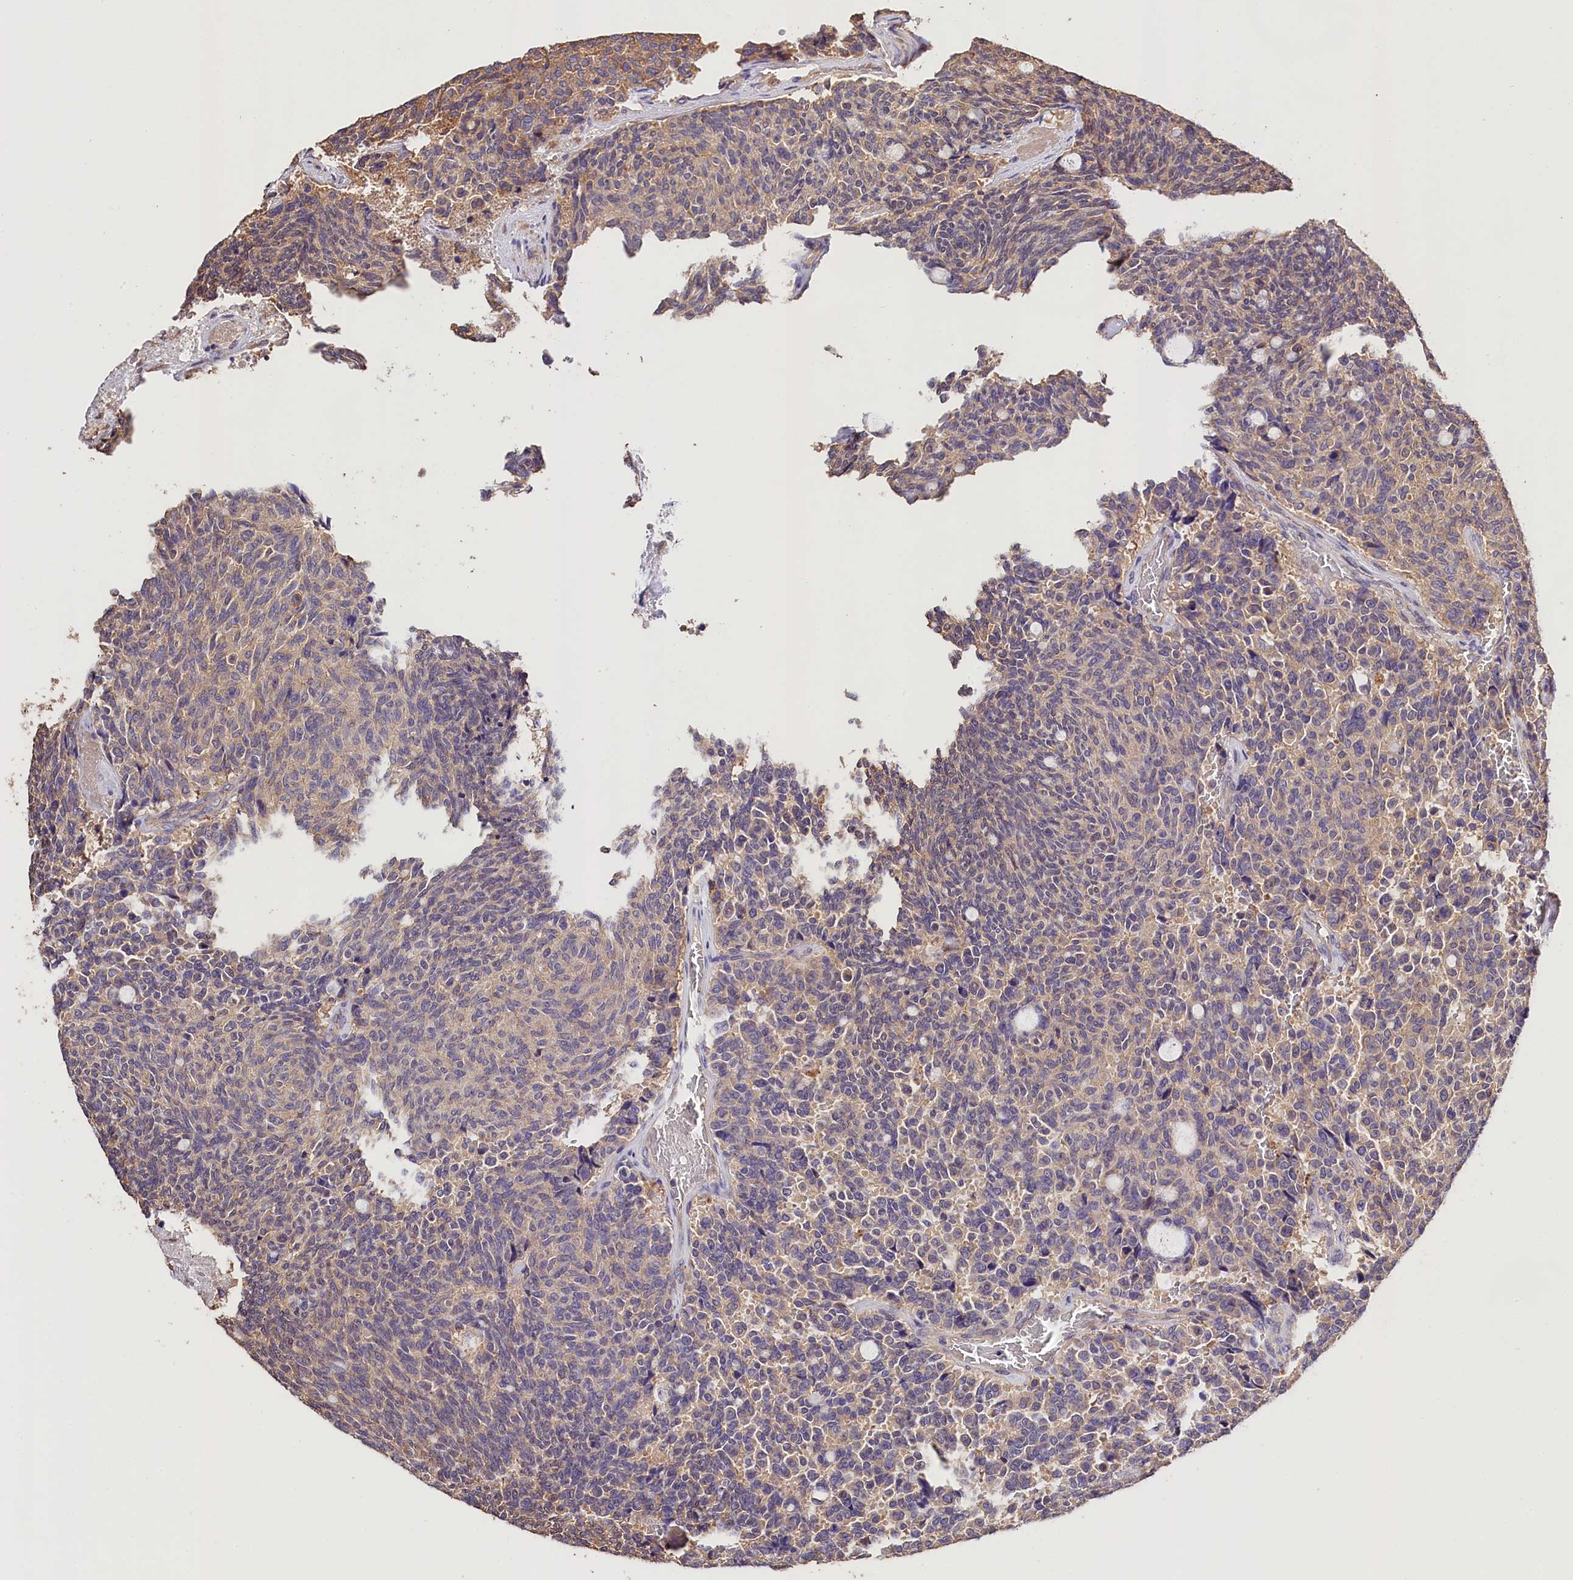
{"staining": {"intensity": "weak", "quantity": "<25%", "location": "cytoplasmic/membranous"}, "tissue": "carcinoid", "cell_type": "Tumor cells", "image_type": "cancer", "snomed": [{"axis": "morphology", "description": "Carcinoid, malignant, NOS"}, {"axis": "topography", "description": "Pancreas"}], "caption": "Protein analysis of carcinoid (malignant) reveals no significant expression in tumor cells.", "gene": "OAS3", "patient": {"sex": "female", "age": 54}}